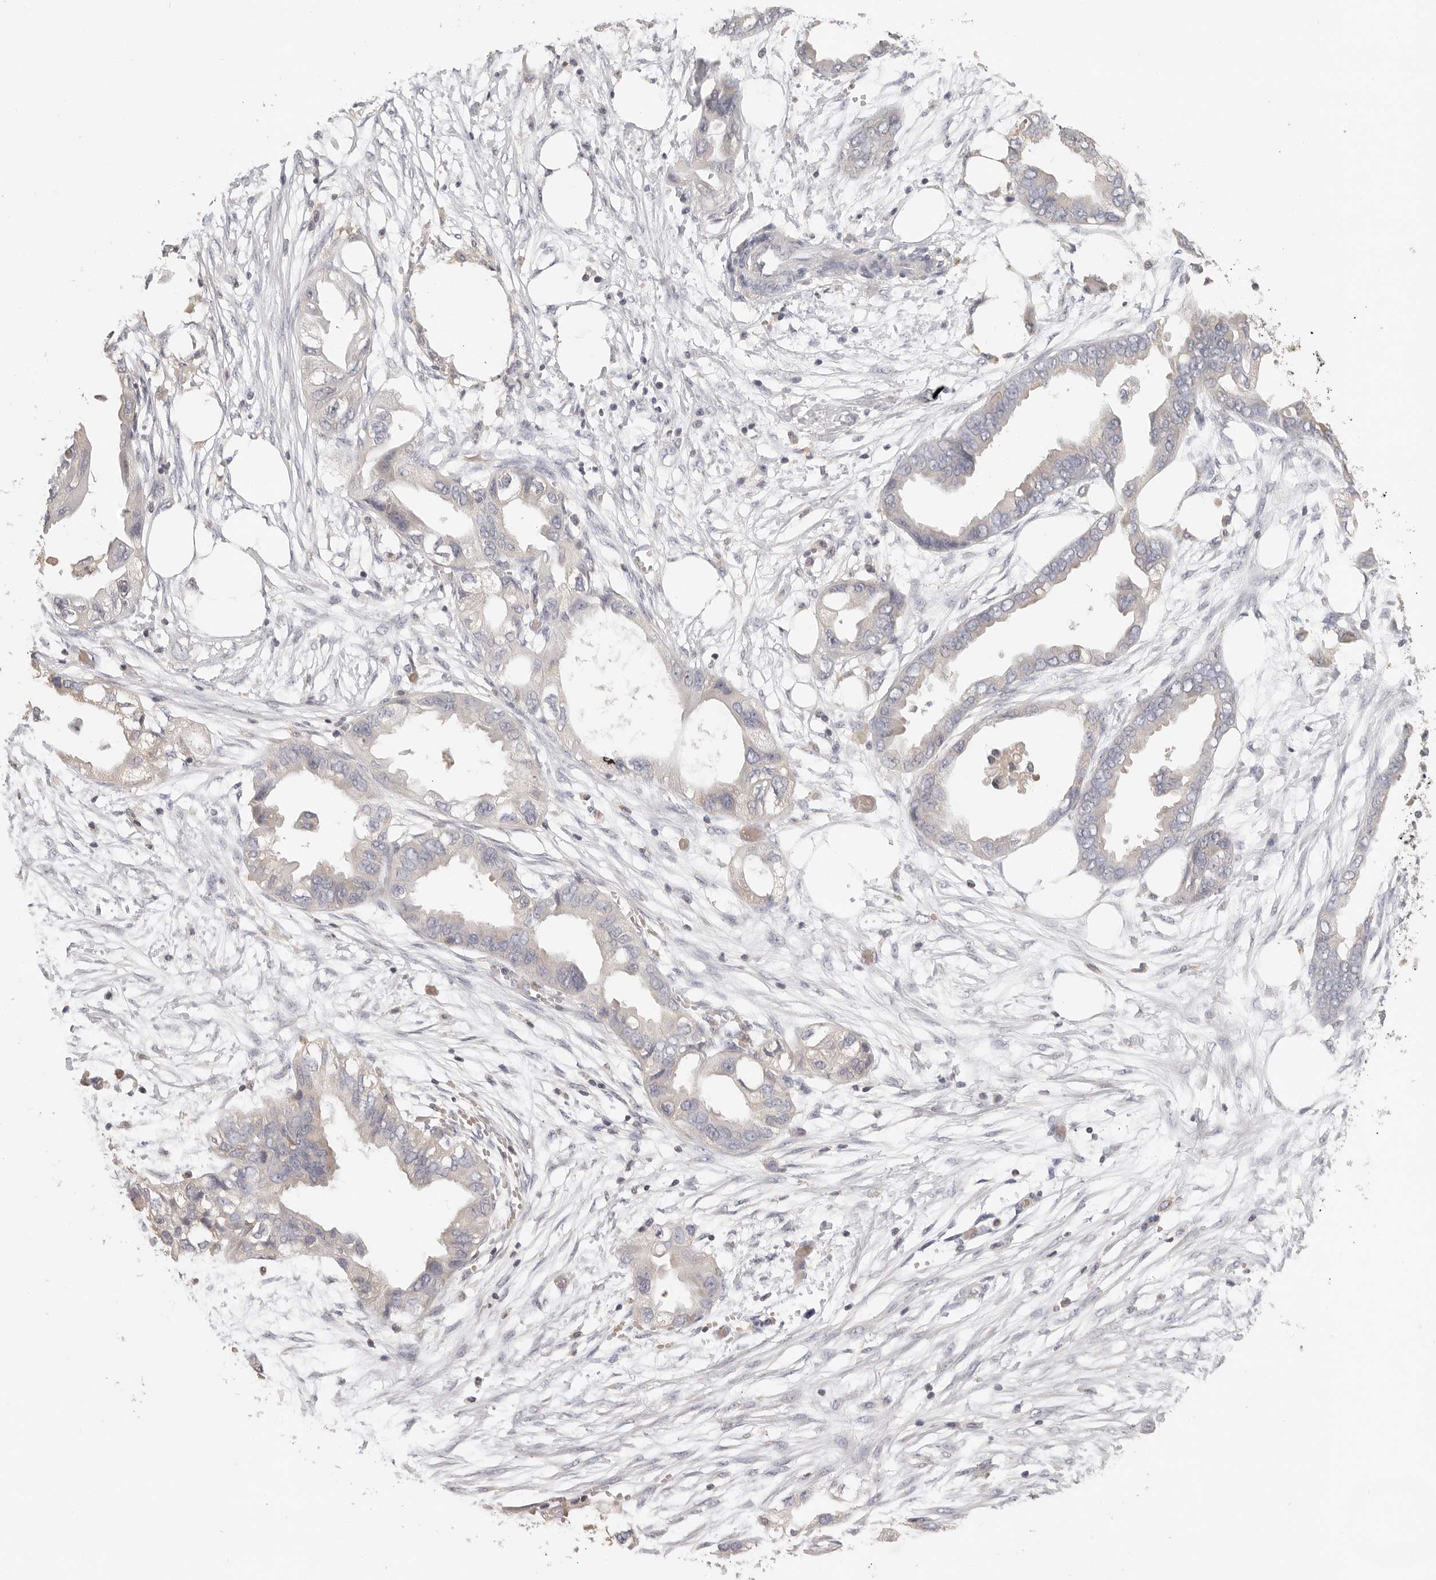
{"staining": {"intensity": "negative", "quantity": "none", "location": "none"}, "tissue": "endometrial cancer", "cell_type": "Tumor cells", "image_type": "cancer", "snomed": [{"axis": "morphology", "description": "Adenocarcinoma, NOS"}, {"axis": "morphology", "description": "Adenocarcinoma, metastatic, NOS"}, {"axis": "topography", "description": "Adipose tissue"}, {"axis": "topography", "description": "Endometrium"}], "caption": "A high-resolution photomicrograph shows IHC staining of endometrial cancer, which displays no significant positivity in tumor cells. Brightfield microscopy of immunohistochemistry stained with DAB (3,3'-diaminobenzidine) (brown) and hematoxylin (blue), captured at high magnification.", "gene": "CSK", "patient": {"sex": "female", "age": 67}}